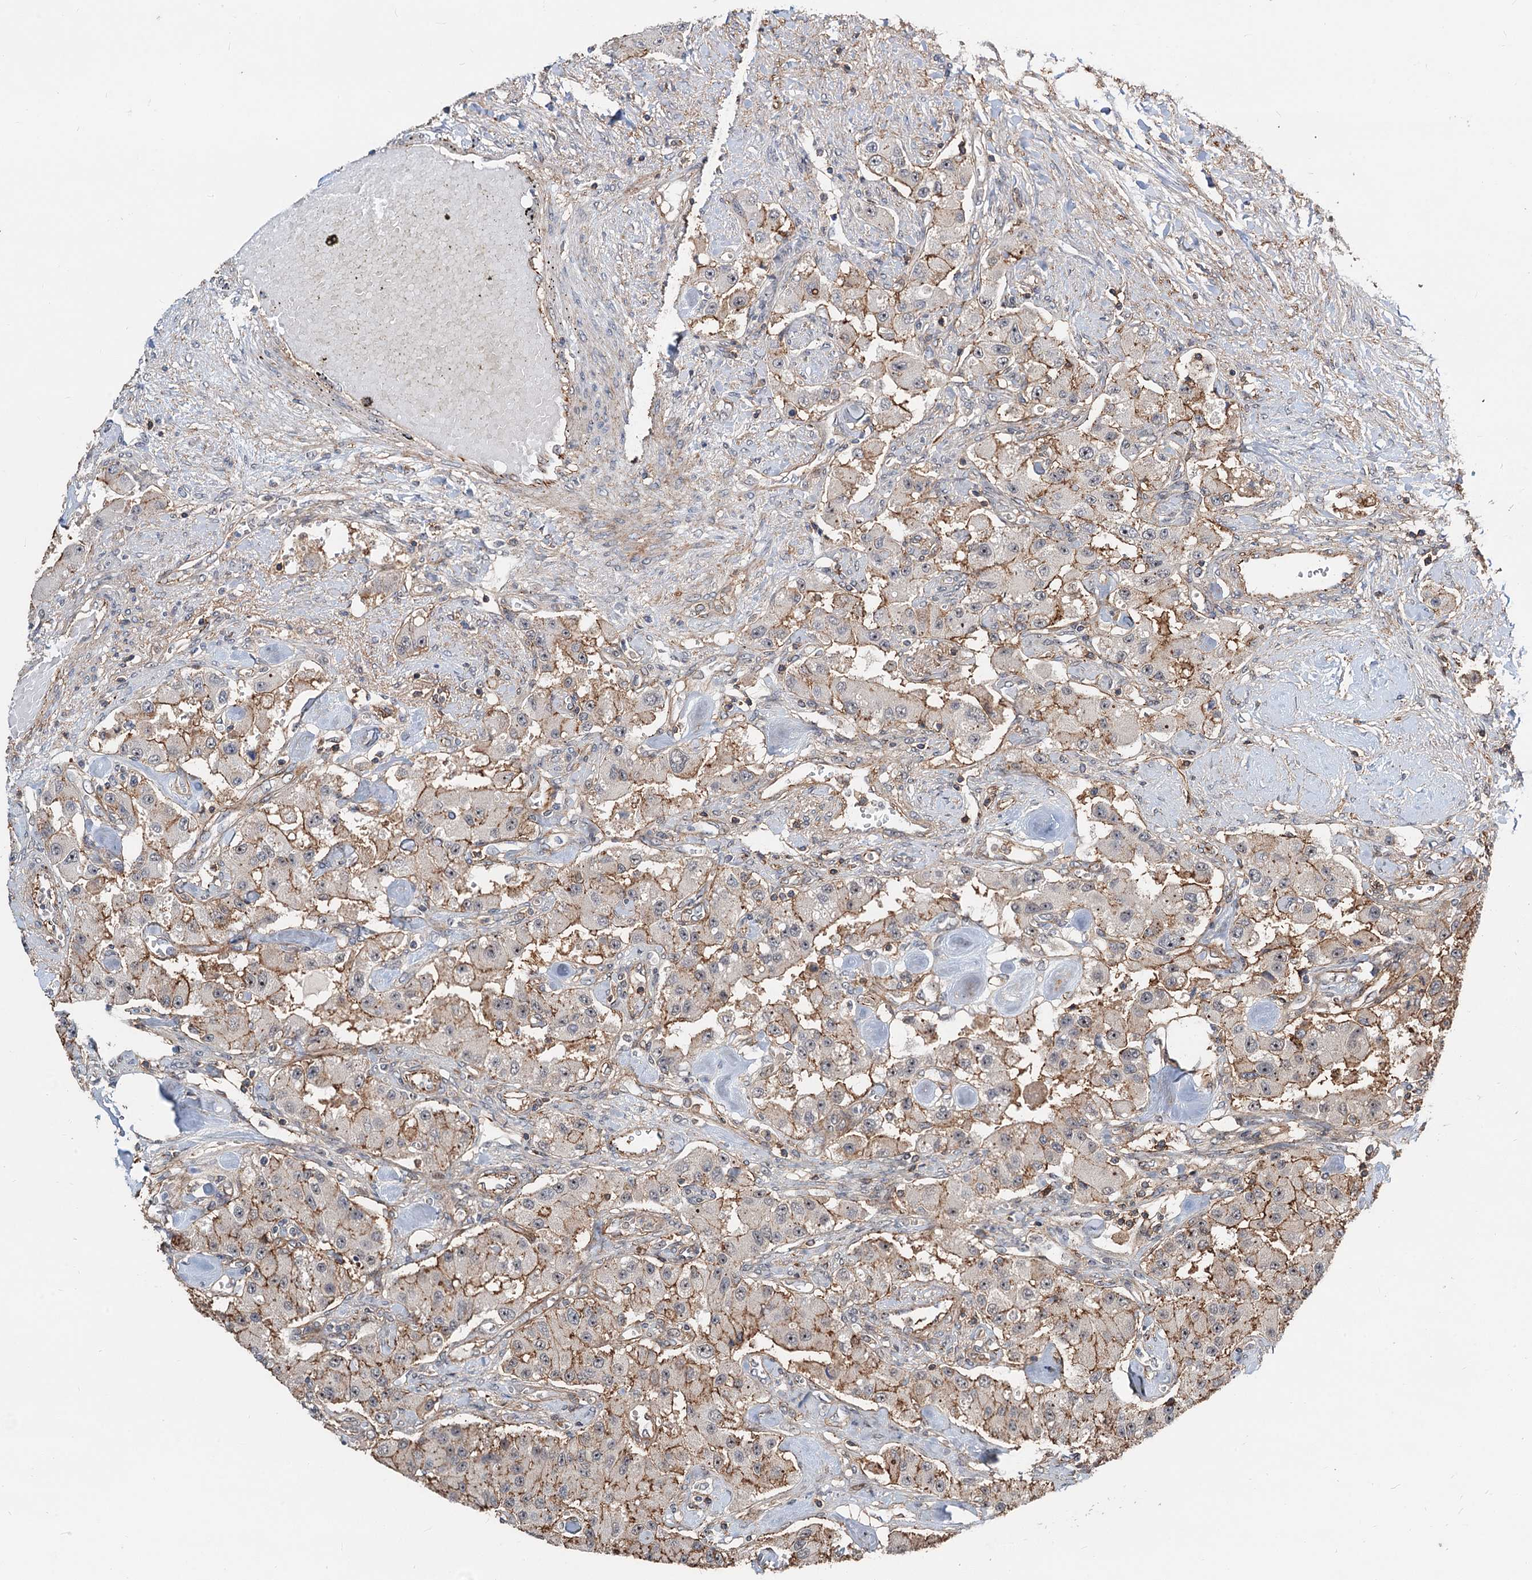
{"staining": {"intensity": "negative", "quantity": "none", "location": "none"}, "tissue": "carcinoid", "cell_type": "Tumor cells", "image_type": "cancer", "snomed": [{"axis": "morphology", "description": "Carcinoid, malignant, NOS"}, {"axis": "topography", "description": "Pancreas"}], "caption": "Protein analysis of carcinoid (malignant) demonstrates no significant expression in tumor cells.", "gene": "TMA16", "patient": {"sex": "male", "age": 41}}